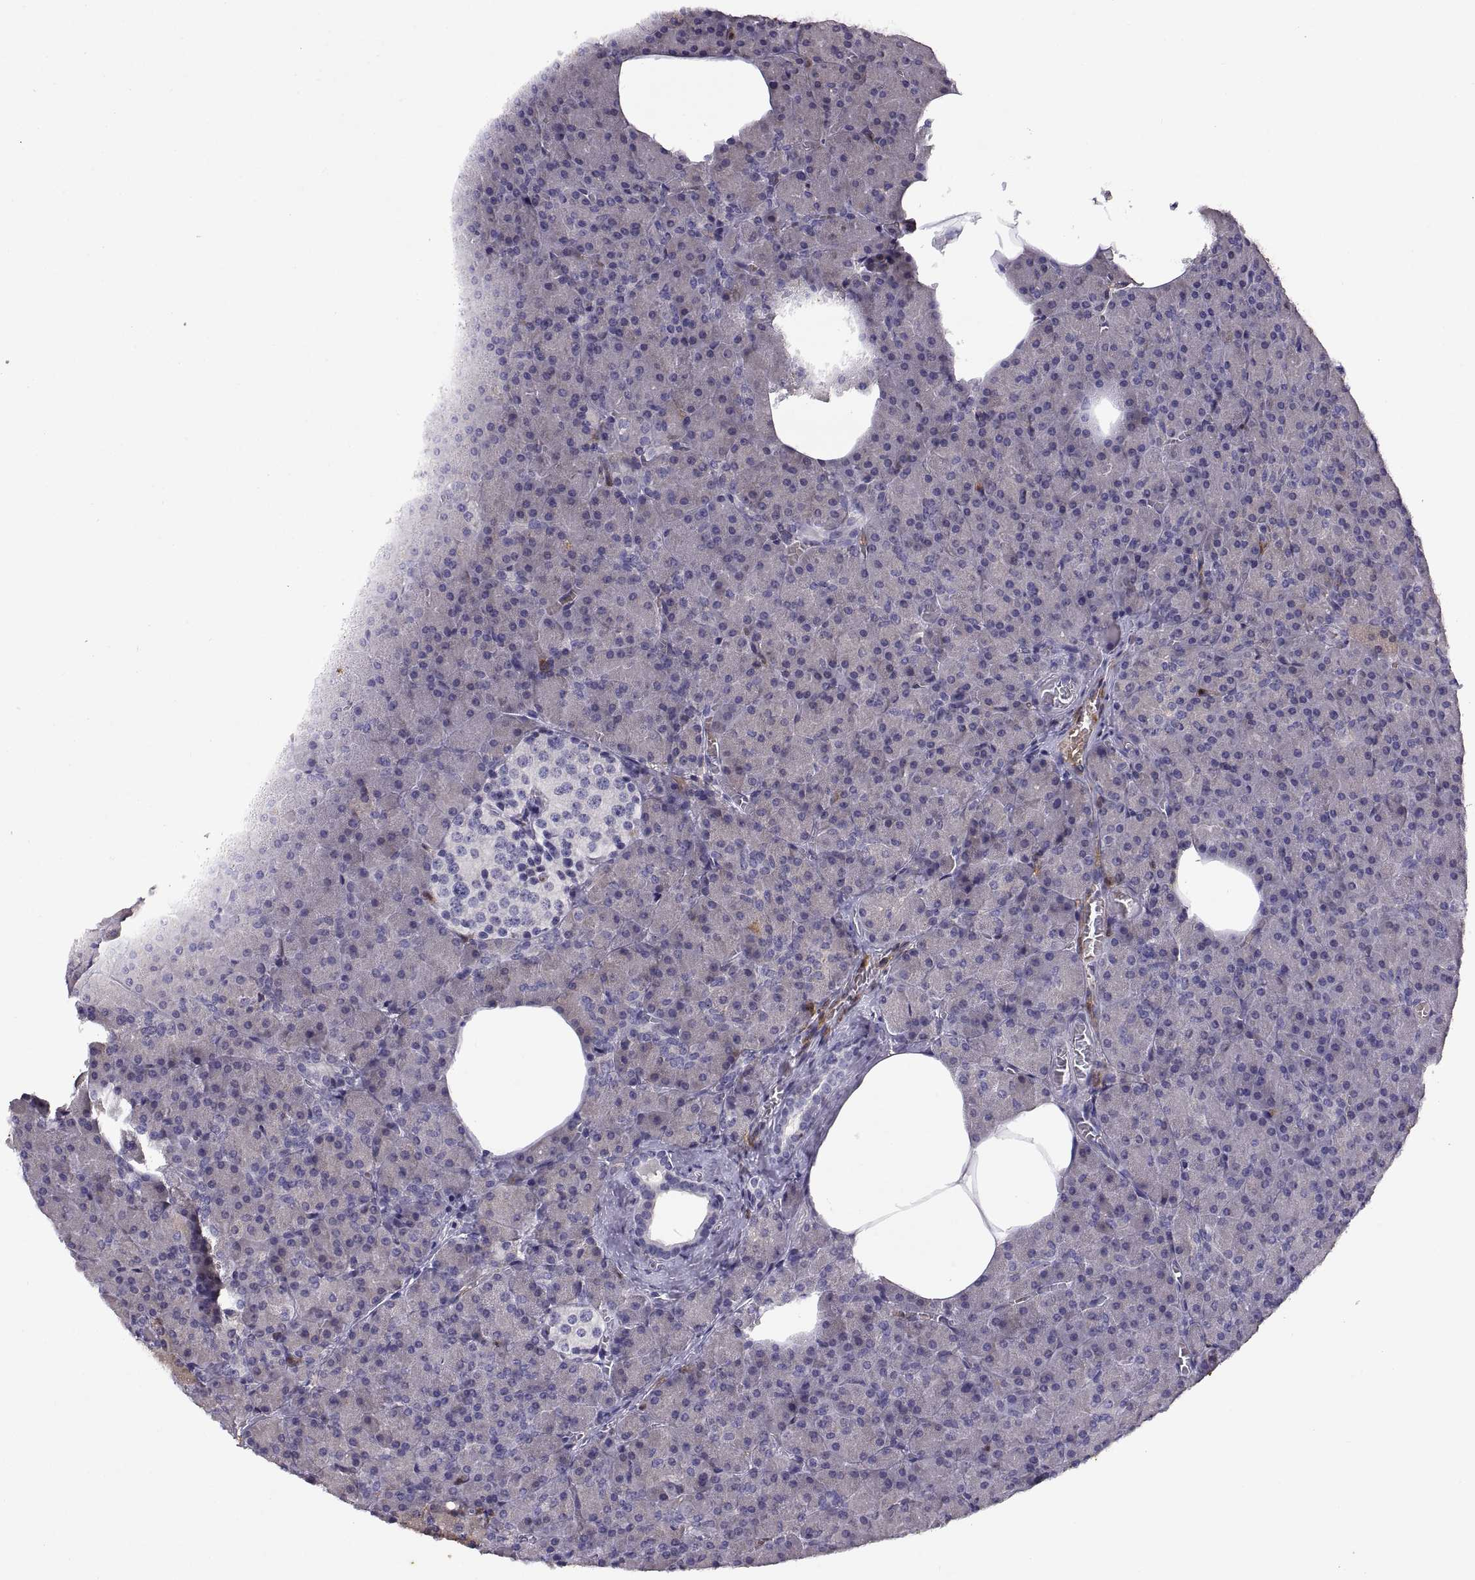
{"staining": {"intensity": "negative", "quantity": "none", "location": "none"}, "tissue": "pancreas", "cell_type": "Exocrine glandular cells", "image_type": "normal", "snomed": [{"axis": "morphology", "description": "Normal tissue, NOS"}, {"axis": "topography", "description": "Pancreas"}], "caption": "IHC of normal pancreas demonstrates no expression in exocrine glandular cells.", "gene": "DOK3", "patient": {"sex": "female", "age": 45}}